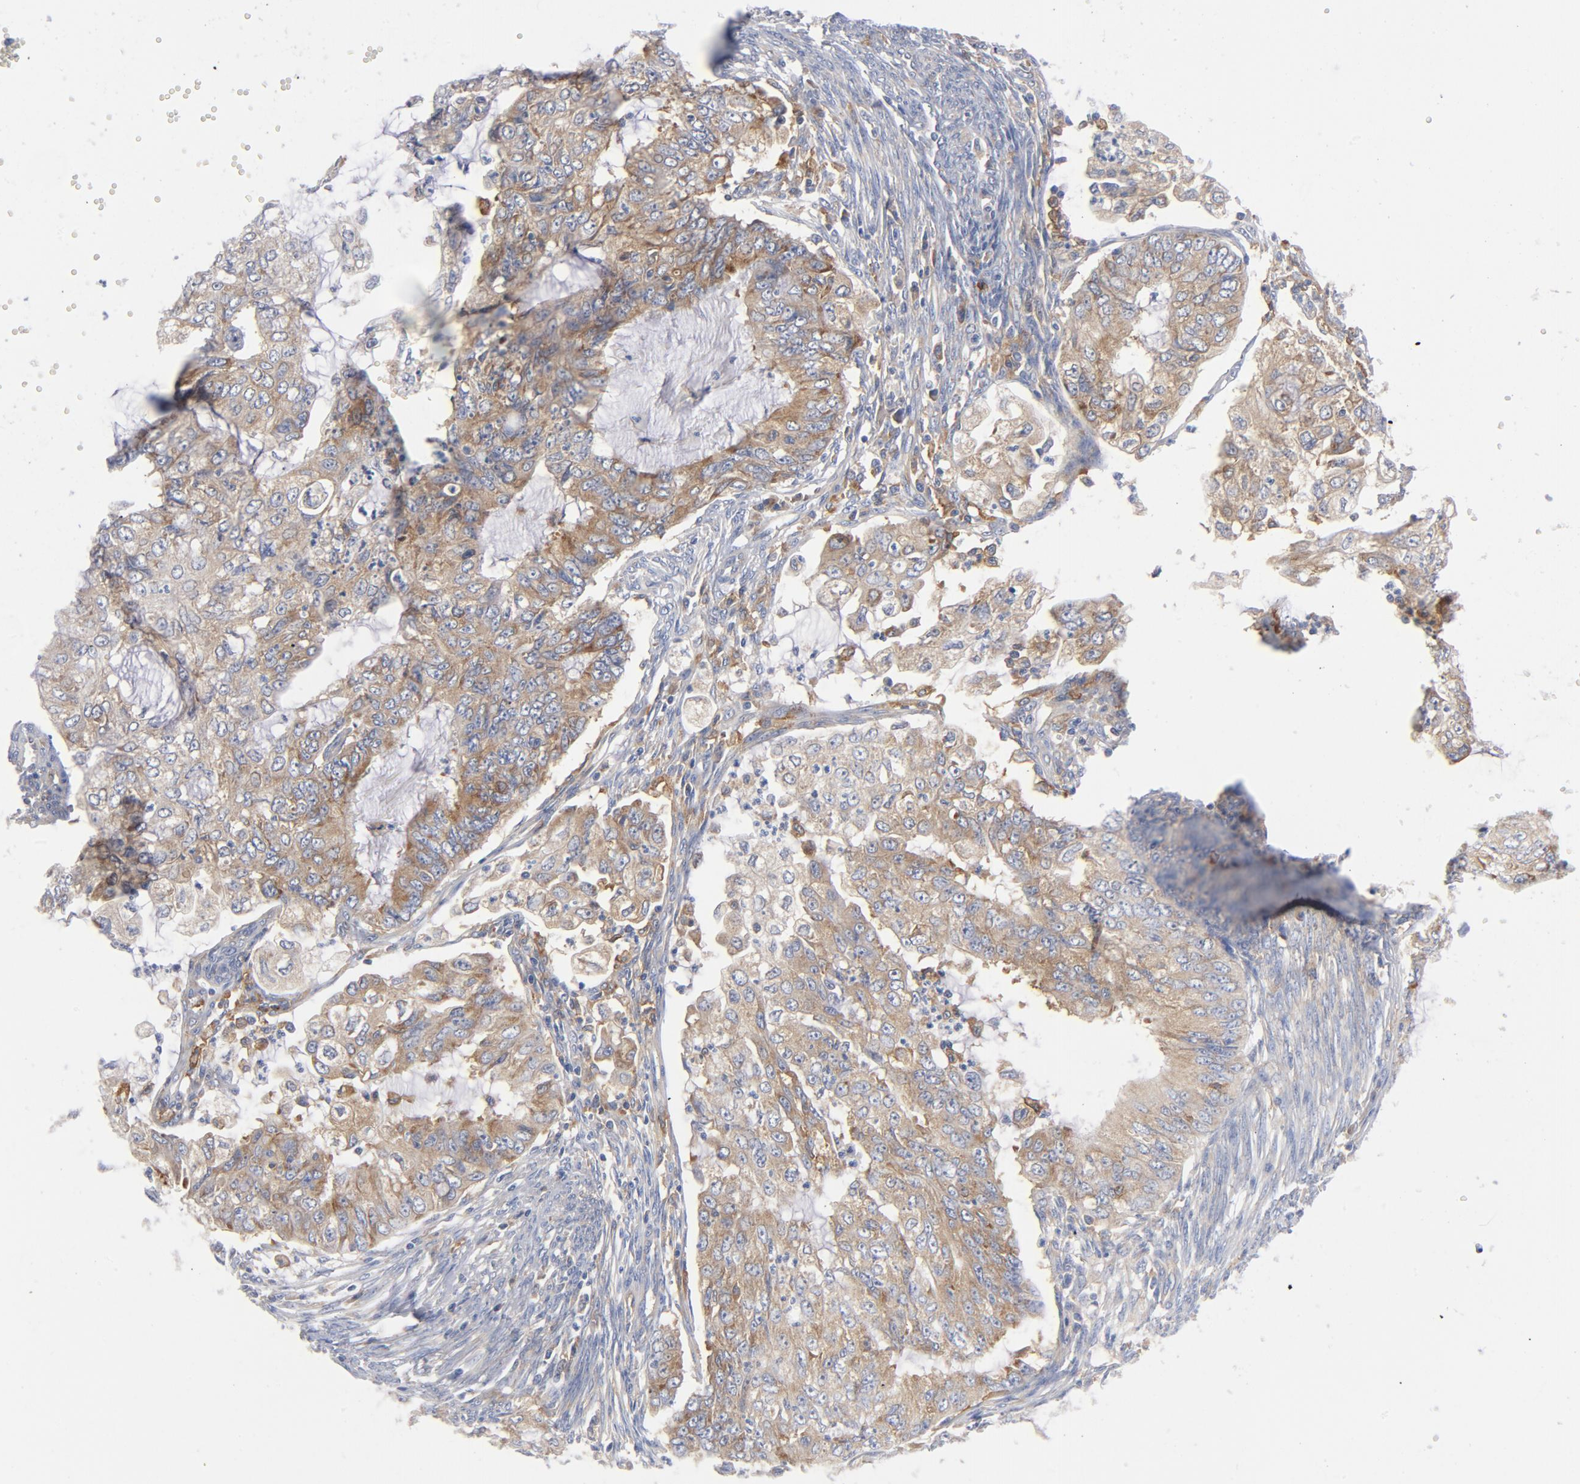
{"staining": {"intensity": "moderate", "quantity": "25%-75%", "location": "cytoplasmic/membranous"}, "tissue": "endometrial cancer", "cell_type": "Tumor cells", "image_type": "cancer", "snomed": [{"axis": "morphology", "description": "Adenocarcinoma, NOS"}, {"axis": "topography", "description": "Endometrium"}], "caption": "Approximately 25%-75% of tumor cells in human adenocarcinoma (endometrial) exhibit moderate cytoplasmic/membranous protein positivity as visualized by brown immunohistochemical staining.", "gene": "CD86", "patient": {"sex": "female", "age": 75}}